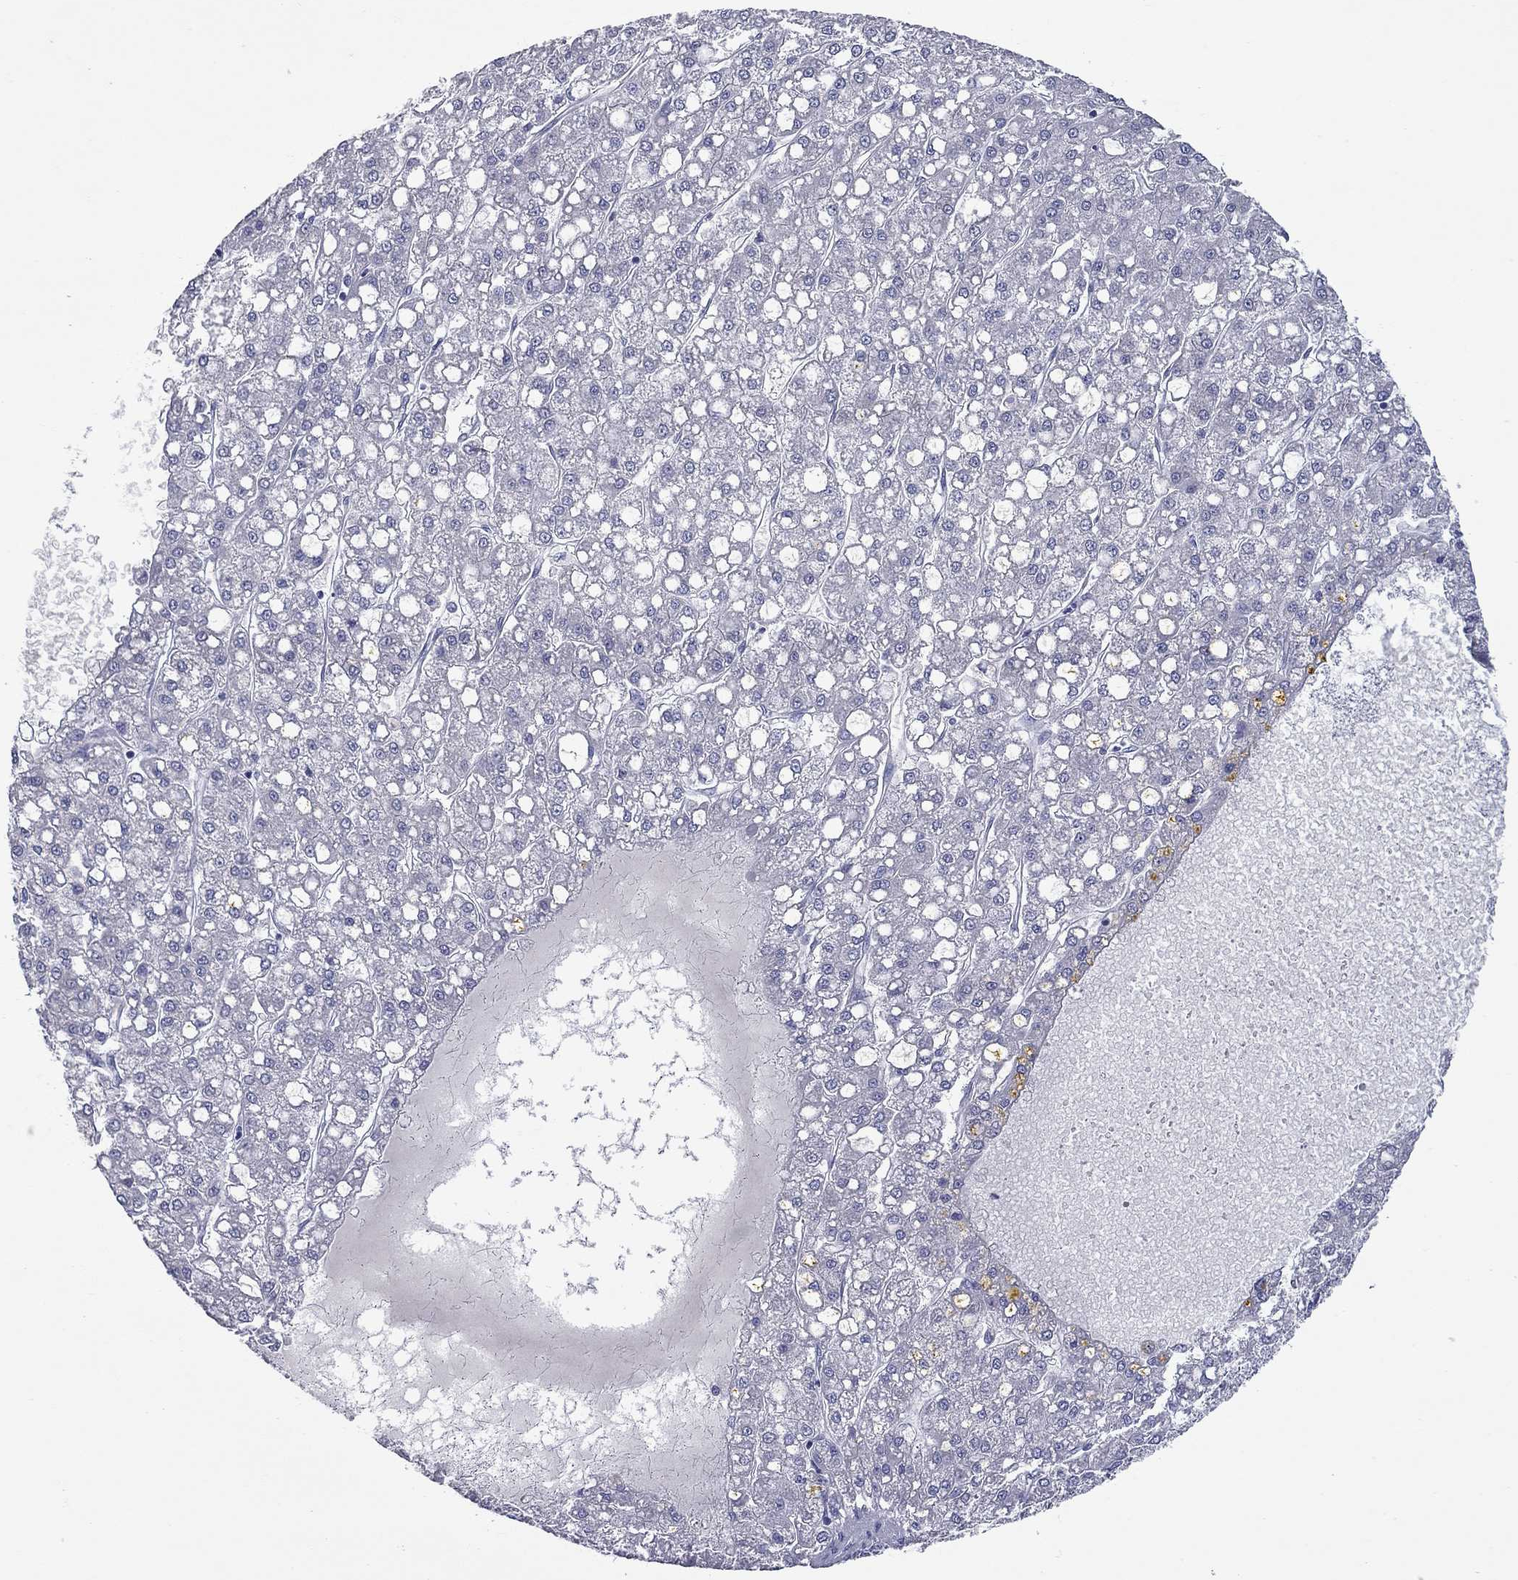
{"staining": {"intensity": "negative", "quantity": "none", "location": "none"}, "tissue": "liver cancer", "cell_type": "Tumor cells", "image_type": "cancer", "snomed": [{"axis": "morphology", "description": "Carcinoma, Hepatocellular, NOS"}, {"axis": "topography", "description": "Liver"}], "caption": "Immunohistochemistry (IHC) micrograph of hepatocellular carcinoma (liver) stained for a protein (brown), which demonstrates no expression in tumor cells.", "gene": "UNC119B", "patient": {"sex": "male", "age": 67}}